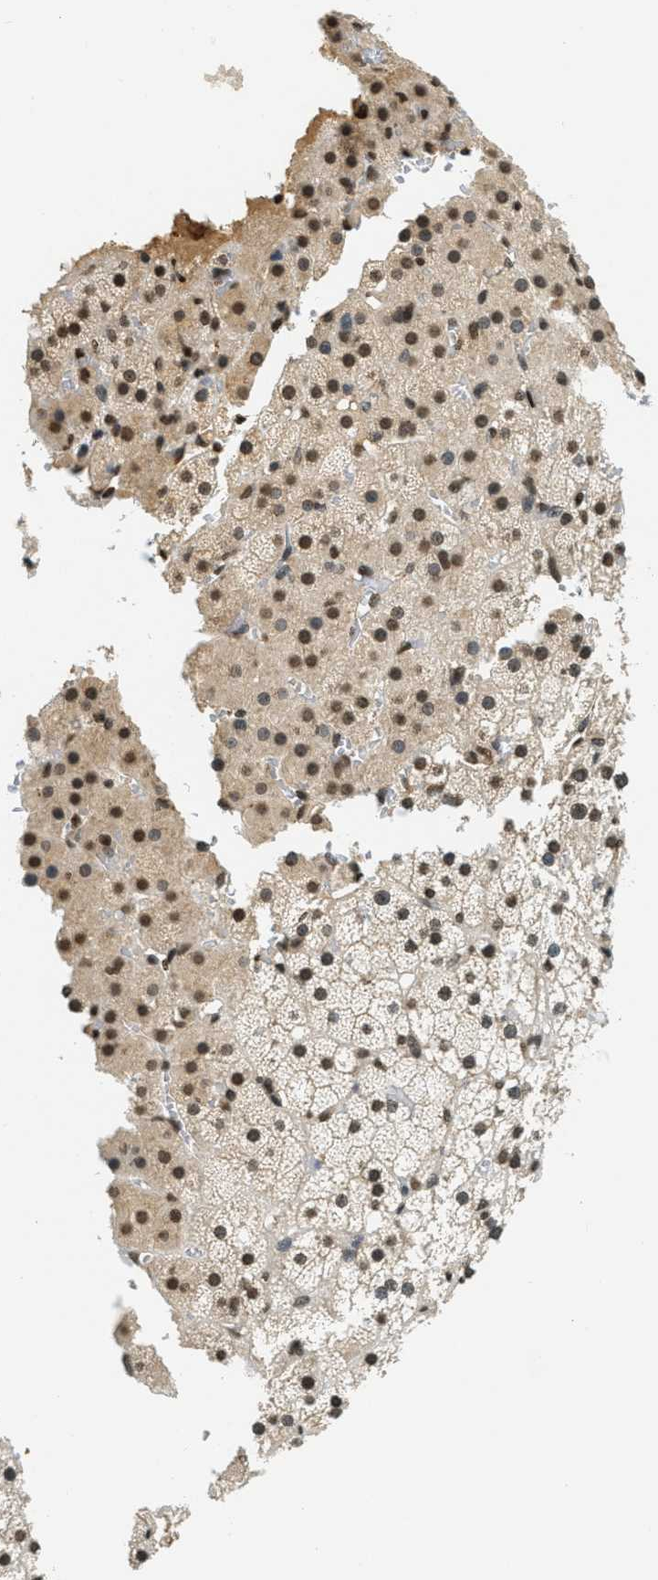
{"staining": {"intensity": "moderate", "quantity": ">75%", "location": "cytoplasmic/membranous,nuclear"}, "tissue": "adrenal gland", "cell_type": "Glandular cells", "image_type": "normal", "snomed": [{"axis": "morphology", "description": "Normal tissue, NOS"}, {"axis": "topography", "description": "Adrenal gland"}], "caption": "Moderate cytoplasmic/membranous,nuclear positivity for a protein is appreciated in about >75% of glandular cells of benign adrenal gland using immunohistochemistry (IHC).", "gene": "LDB2", "patient": {"sex": "male", "age": 35}}